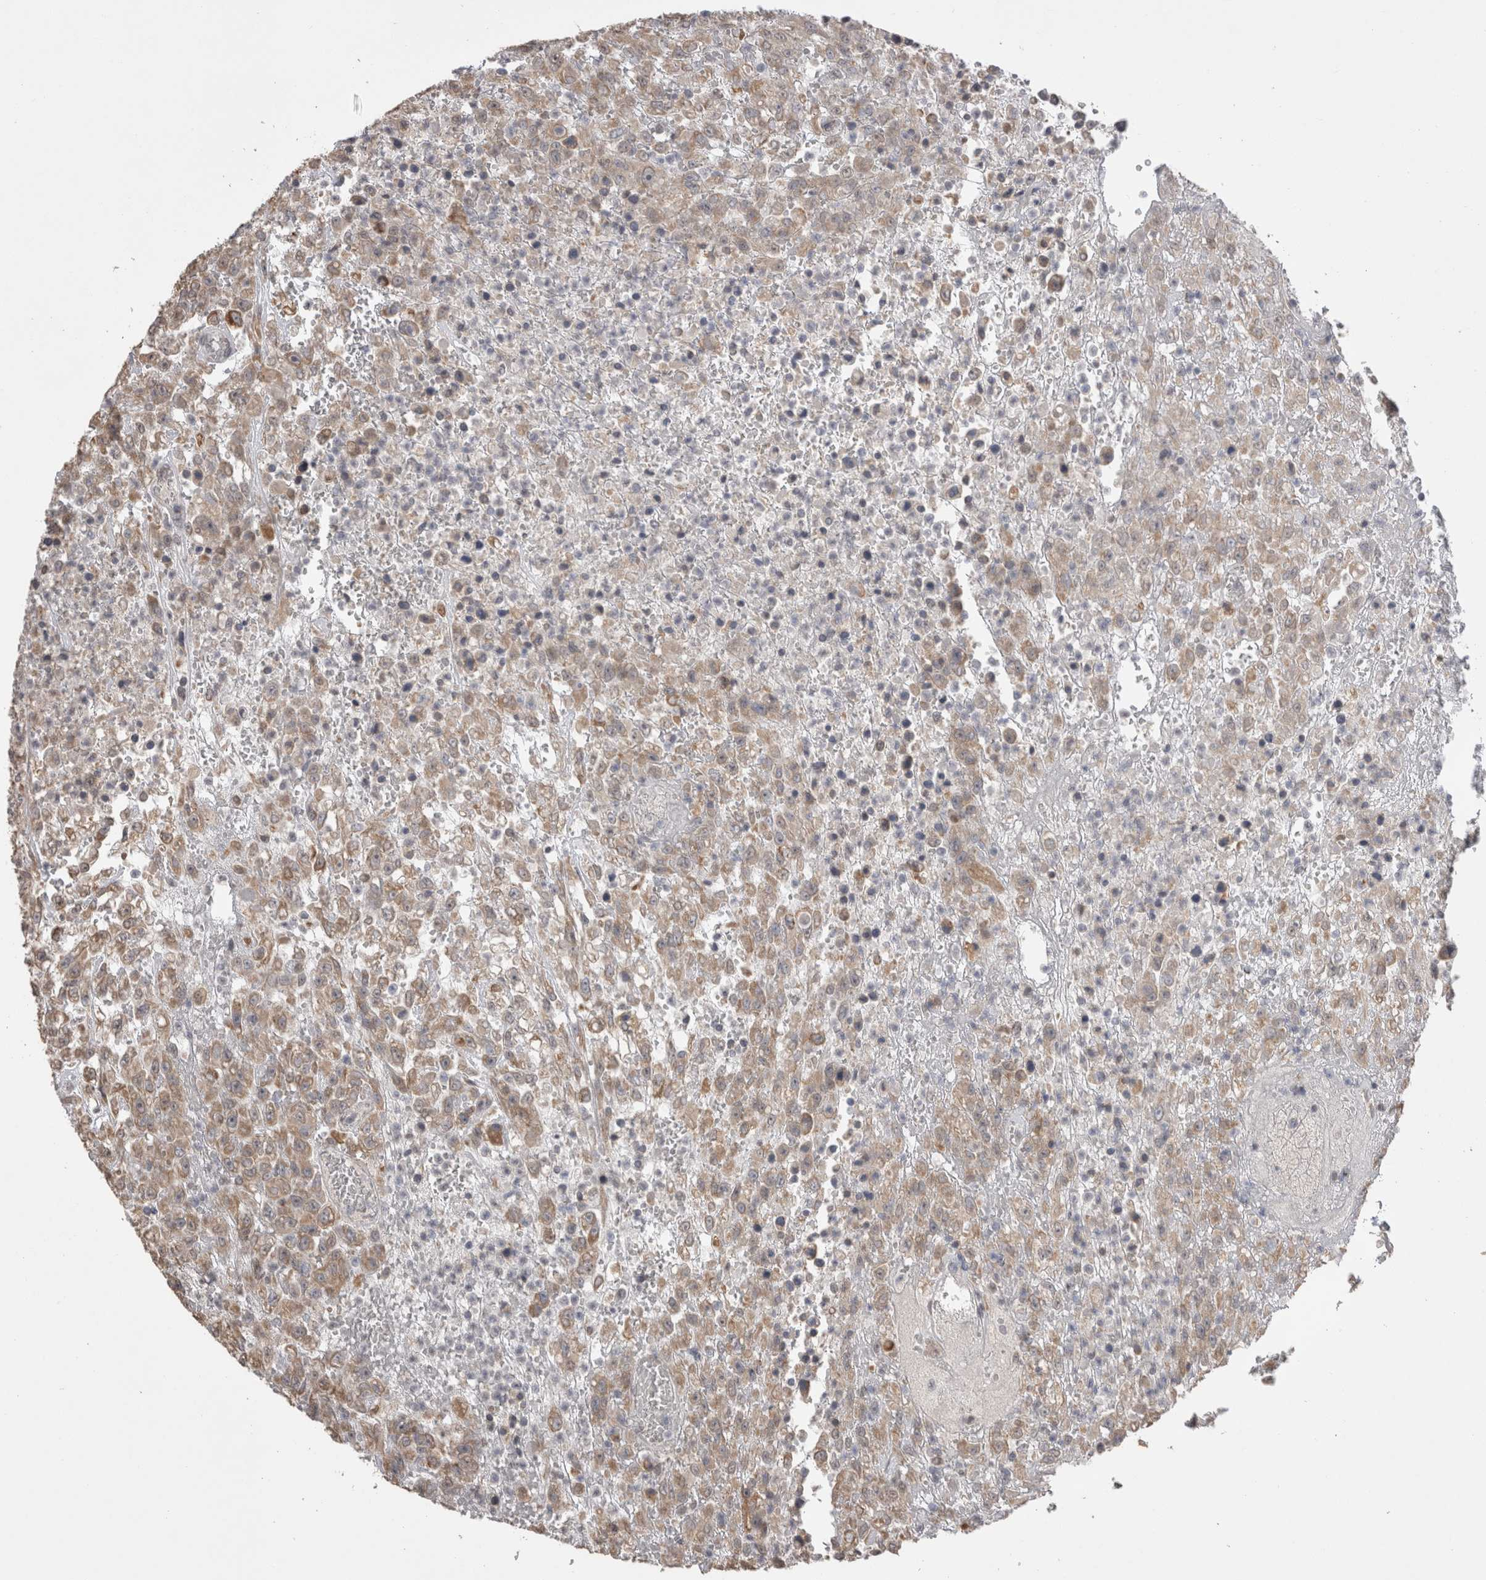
{"staining": {"intensity": "weak", "quantity": ">75%", "location": "cytoplasmic/membranous"}, "tissue": "urothelial cancer", "cell_type": "Tumor cells", "image_type": "cancer", "snomed": [{"axis": "morphology", "description": "Urothelial carcinoma, High grade"}, {"axis": "topography", "description": "Urinary bladder"}], "caption": "Tumor cells demonstrate weak cytoplasmic/membranous positivity in about >75% of cells in high-grade urothelial carcinoma.", "gene": "NOMO1", "patient": {"sex": "male", "age": 46}}